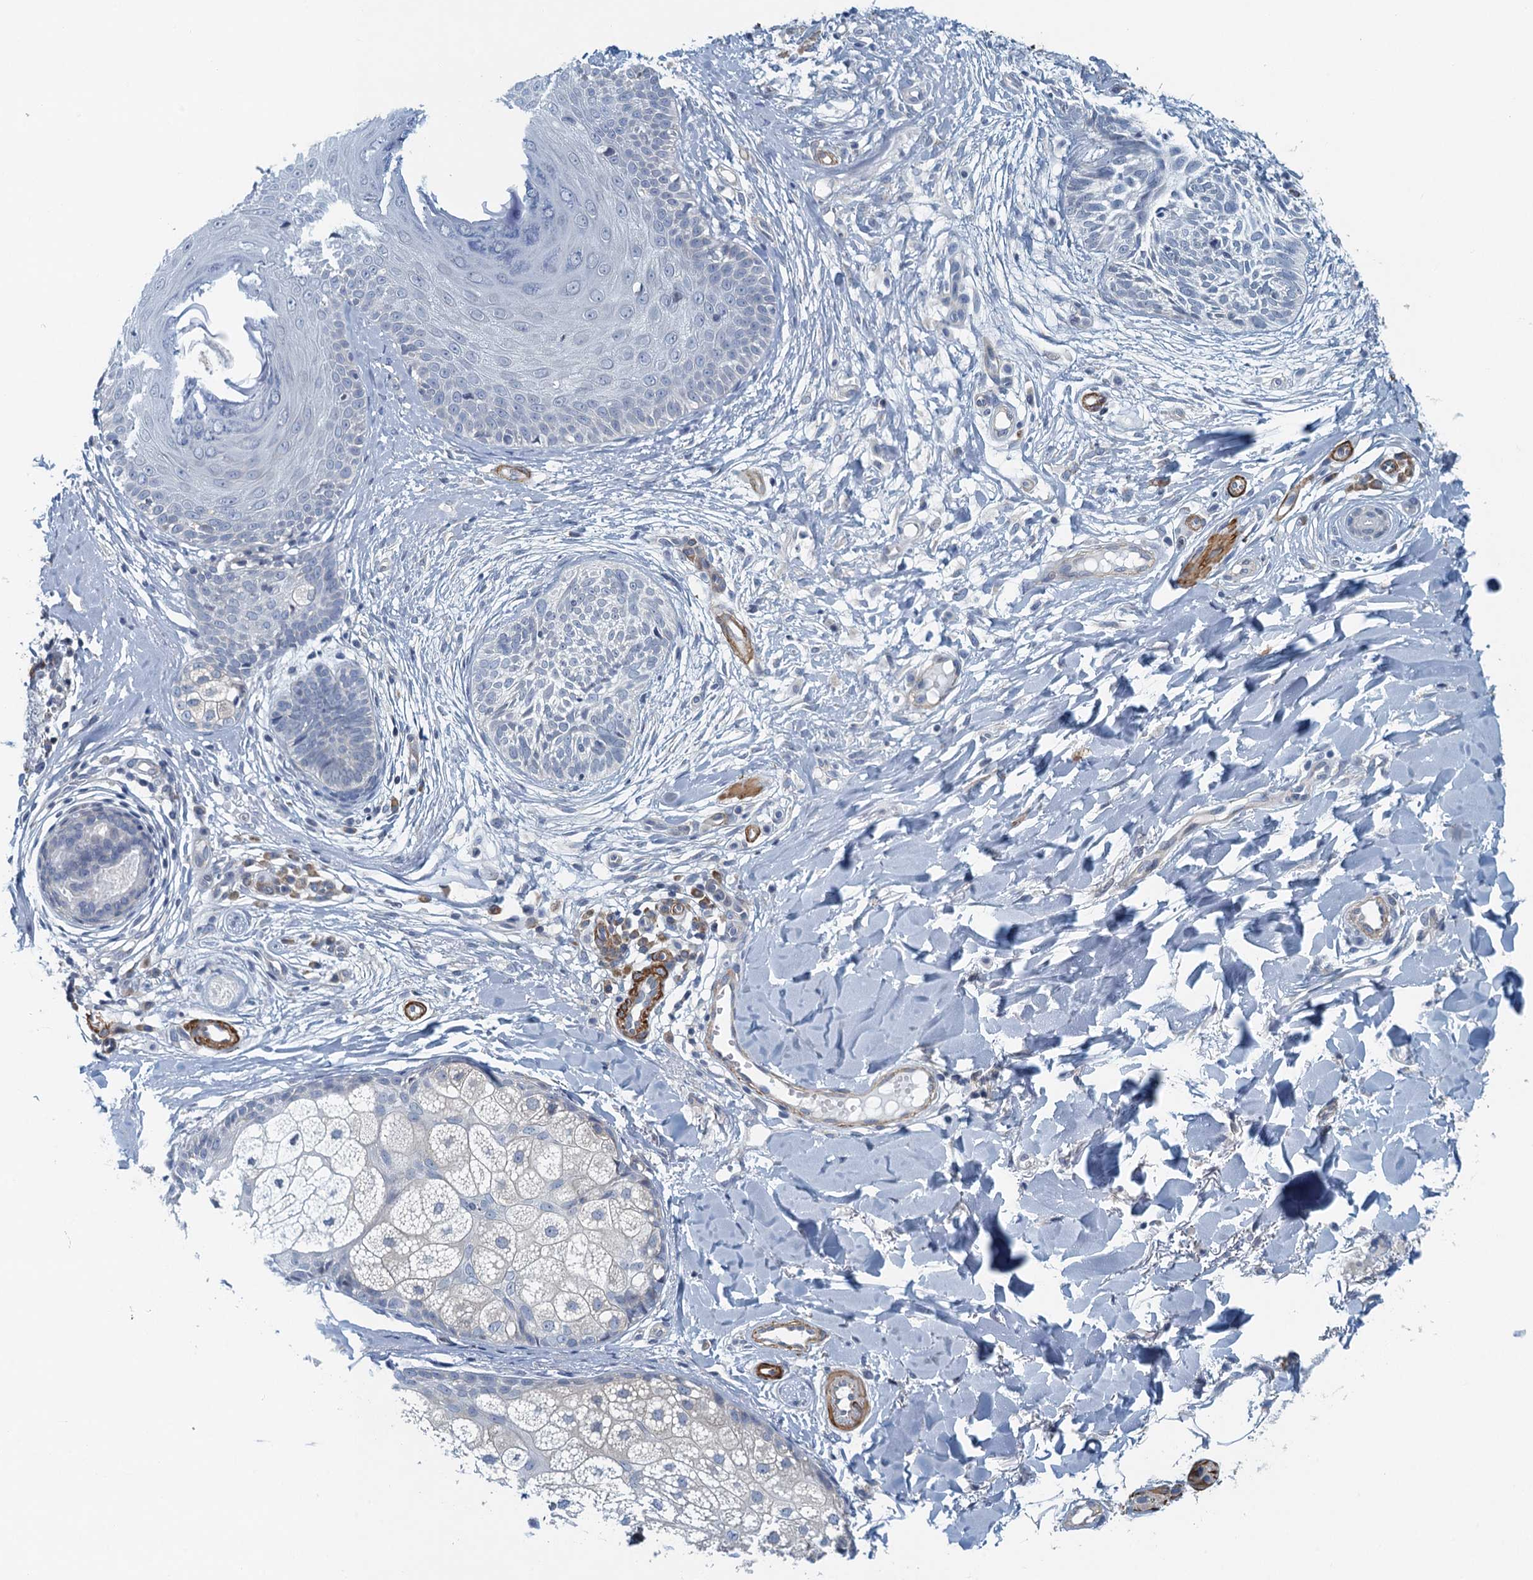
{"staining": {"intensity": "negative", "quantity": "none", "location": "none"}, "tissue": "skin cancer", "cell_type": "Tumor cells", "image_type": "cancer", "snomed": [{"axis": "morphology", "description": "Basal cell carcinoma"}, {"axis": "topography", "description": "Skin"}], "caption": "A high-resolution photomicrograph shows IHC staining of skin cancer (basal cell carcinoma), which exhibits no significant expression in tumor cells.", "gene": "ALG2", "patient": {"sex": "female", "age": 61}}